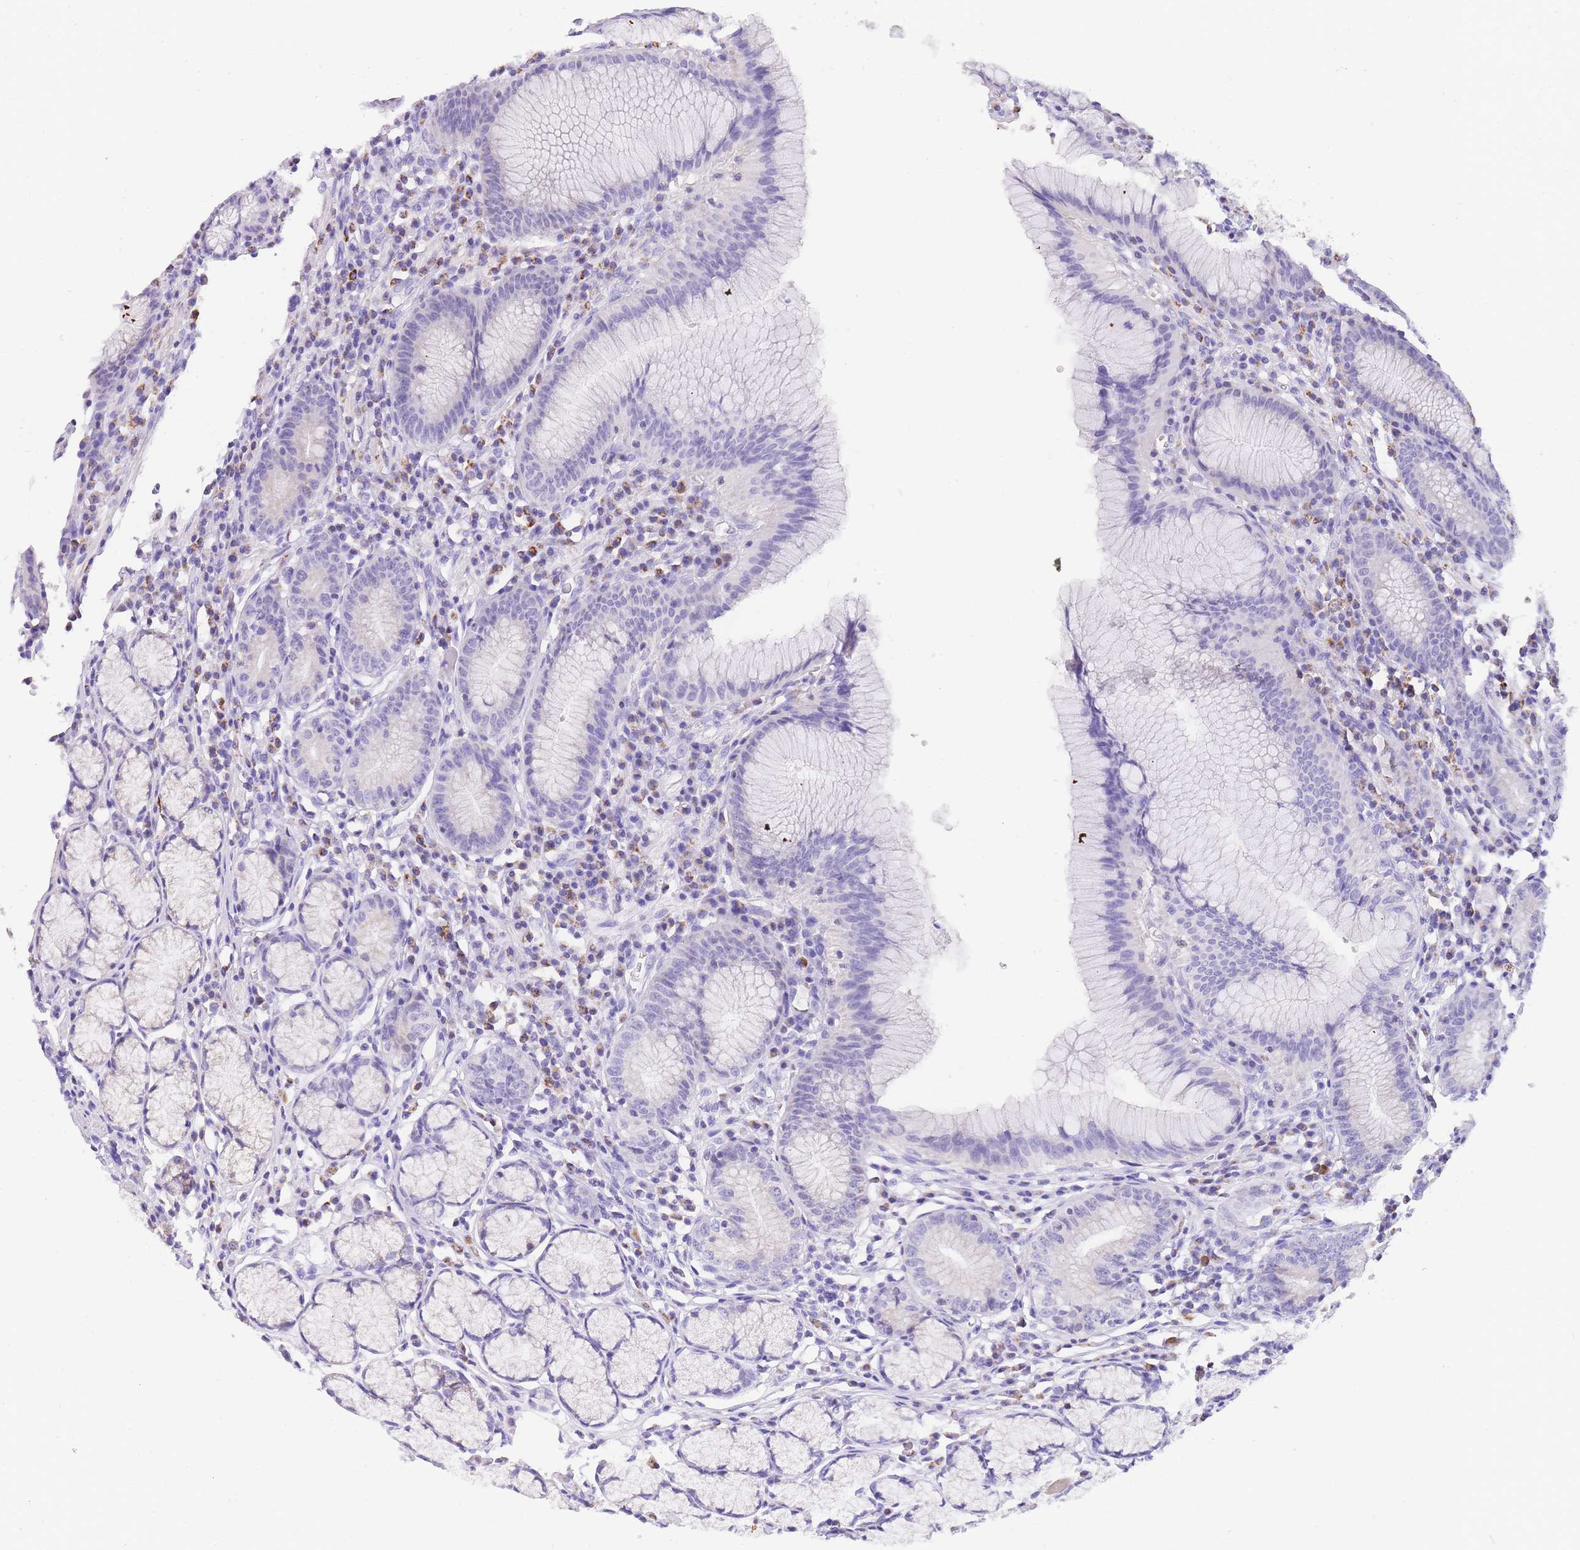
{"staining": {"intensity": "strong", "quantity": "25%-75%", "location": "cytoplasmic/membranous"}, "tissue": "stomach", "cell_type": "Glandular cells", "image_type": "normal", "snomed": [{"axis": "morphology", "description": "Normal tissue, NOS"}, {"axis": "topography", "description": "Stomach"}], "caption": "Glandular cells show high levels of strong cytoplasmic/membranous staining in about 25%-75% of cells in benign stomach. Ihc stains the protein of interest in brown and the nuclei are stained blue.", "gene": "NKD2", "patient": {"sex": "male", "age": 55}}